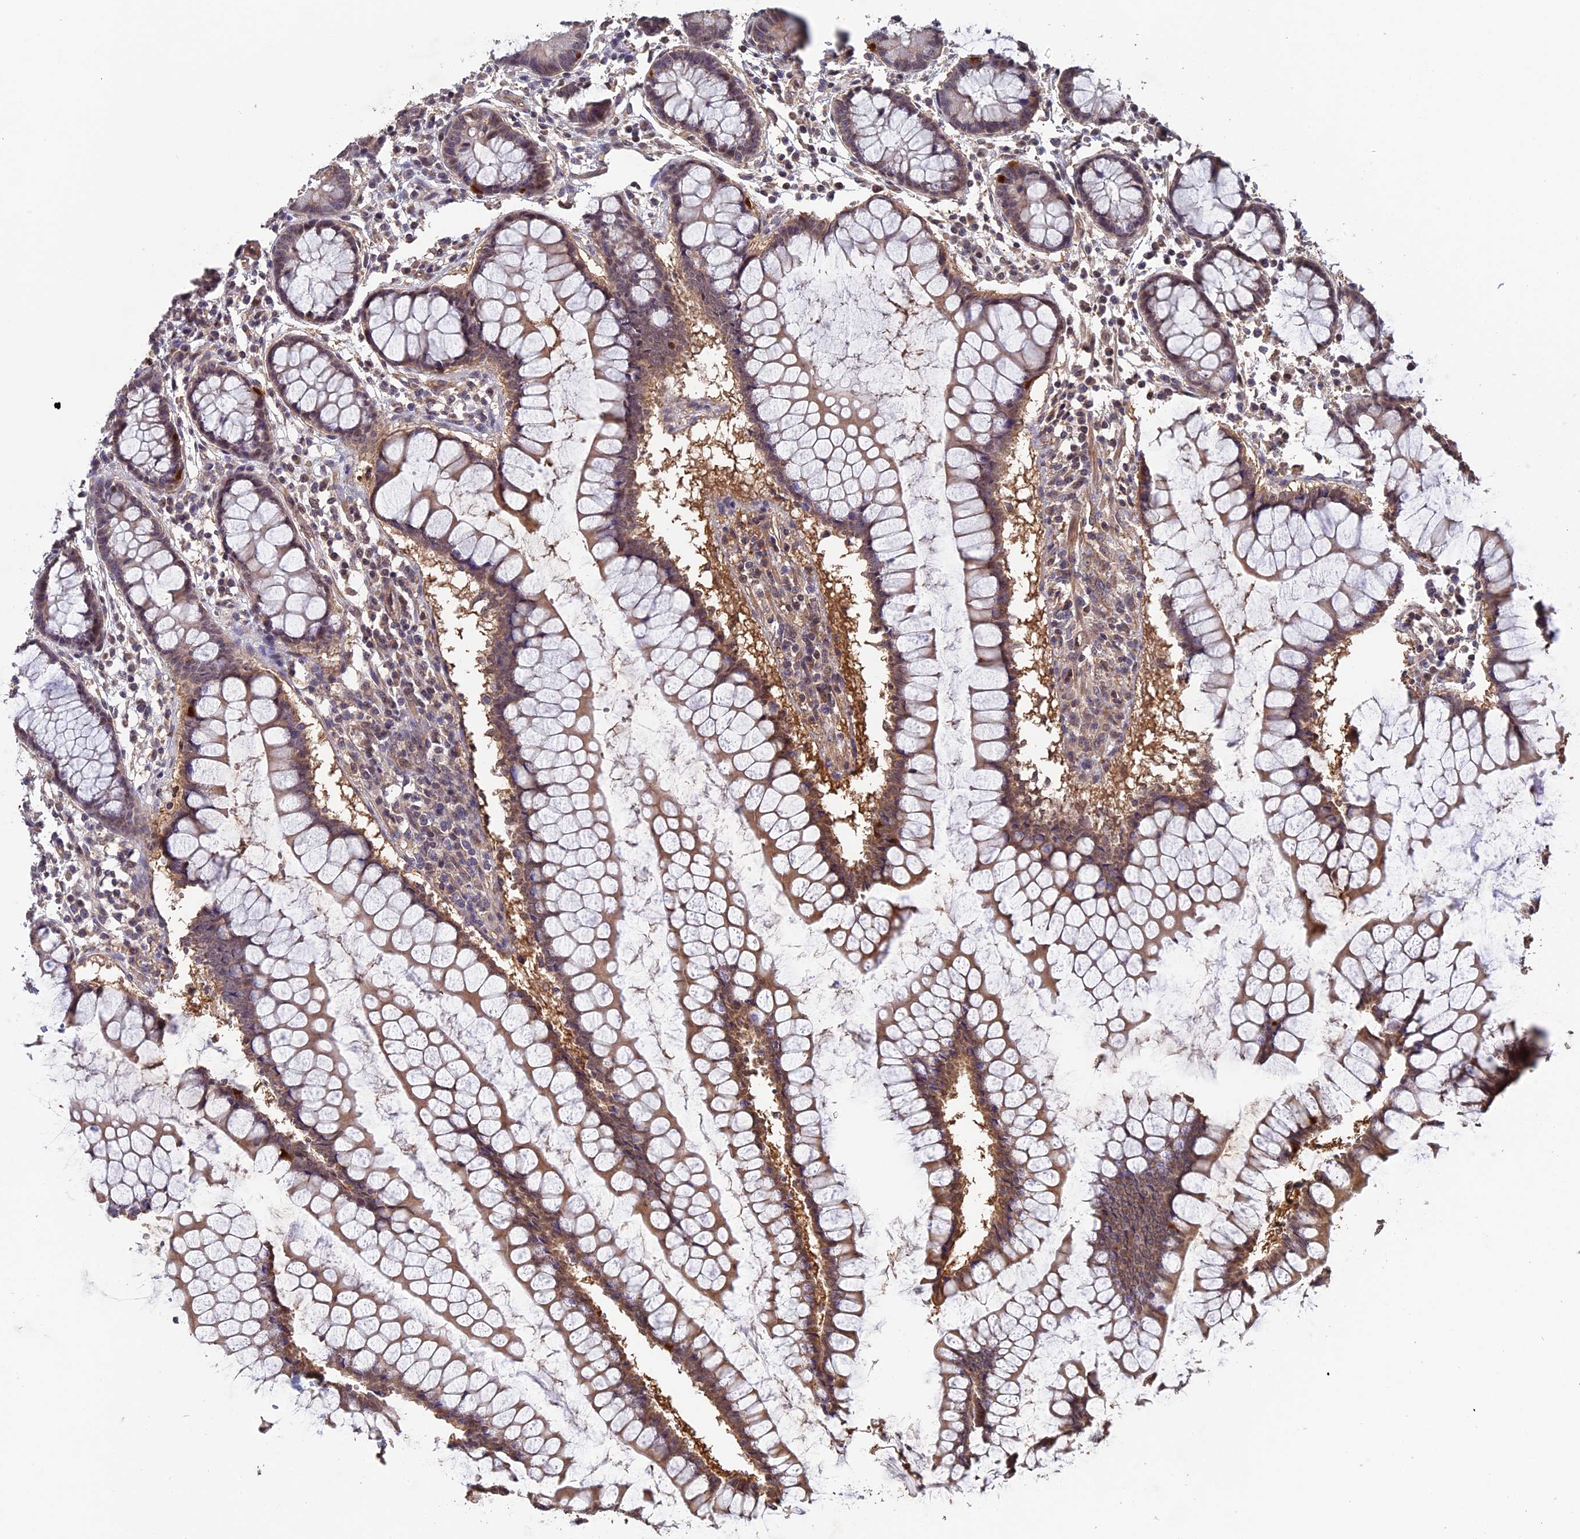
{"staining": {"intensity": "moderate", "quantity": ">75%", "location": "cytoplasmic/membranous"}, "tissue": "colon", "cell_type": "Endothelial cells", "image_type": "normal", "snomed": [{"axis": "morphology", "description": "Normal tissue, NOS"}, {"axis": "morphology", "description": "Adenocarcinoma, NOS"}, {"axis": "topography", "description": "Colon"}], "caption": "Immunohistochemistry (IHC) histopathology image of unremarkable colon: human colon stained using IHC reveals medium levels of moderate protein expression localized specifically in the cytoplasmic/membranous of endothelial cells, appearing as a cytoplasmic/membranous brown color.", "gene": "FAM98C", "patient": {"sex": "female", "age": 55}}